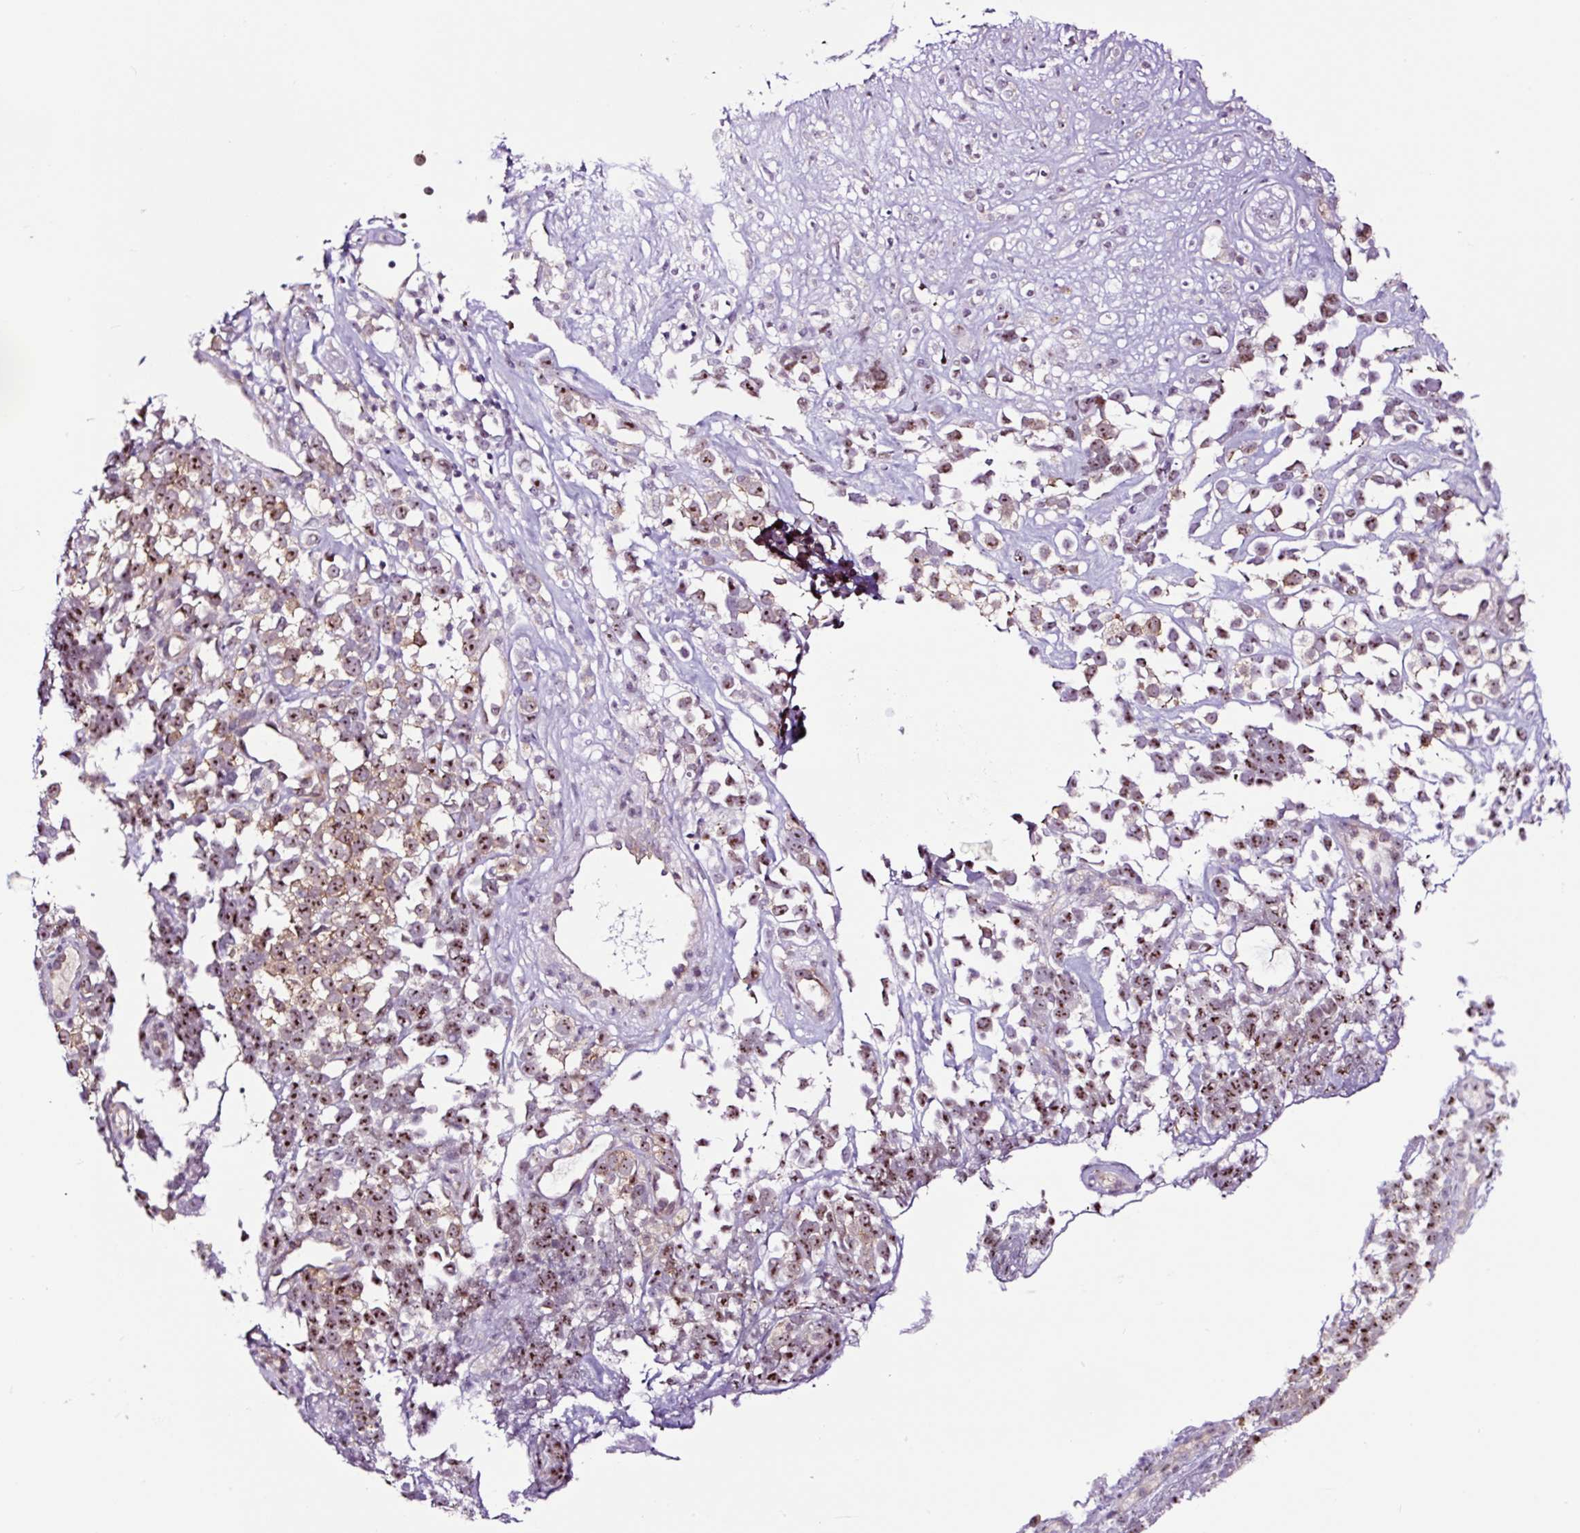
{"staining": {"intensity": "moderate", "quantity": ">75%", "location": "cytoplasmic/membranous,nuclear"}, "tissue": "melanoma", "cell_type": "Tumor cells", "image_type": "cancer", "snomed": [{"axis": "morphology", "description": "Malignant melanoma, NOS"}, {"axis": "topography", "description": "Nose, NOS"}], "caption": "The image reveals staining of malignant melanoma, revealing moderate cytoplasmic/membranous and nuclear protein staining (brown color) within tumor cells.", "gene": "NOM1", "patient": {"sex": "female", "age": 48}}